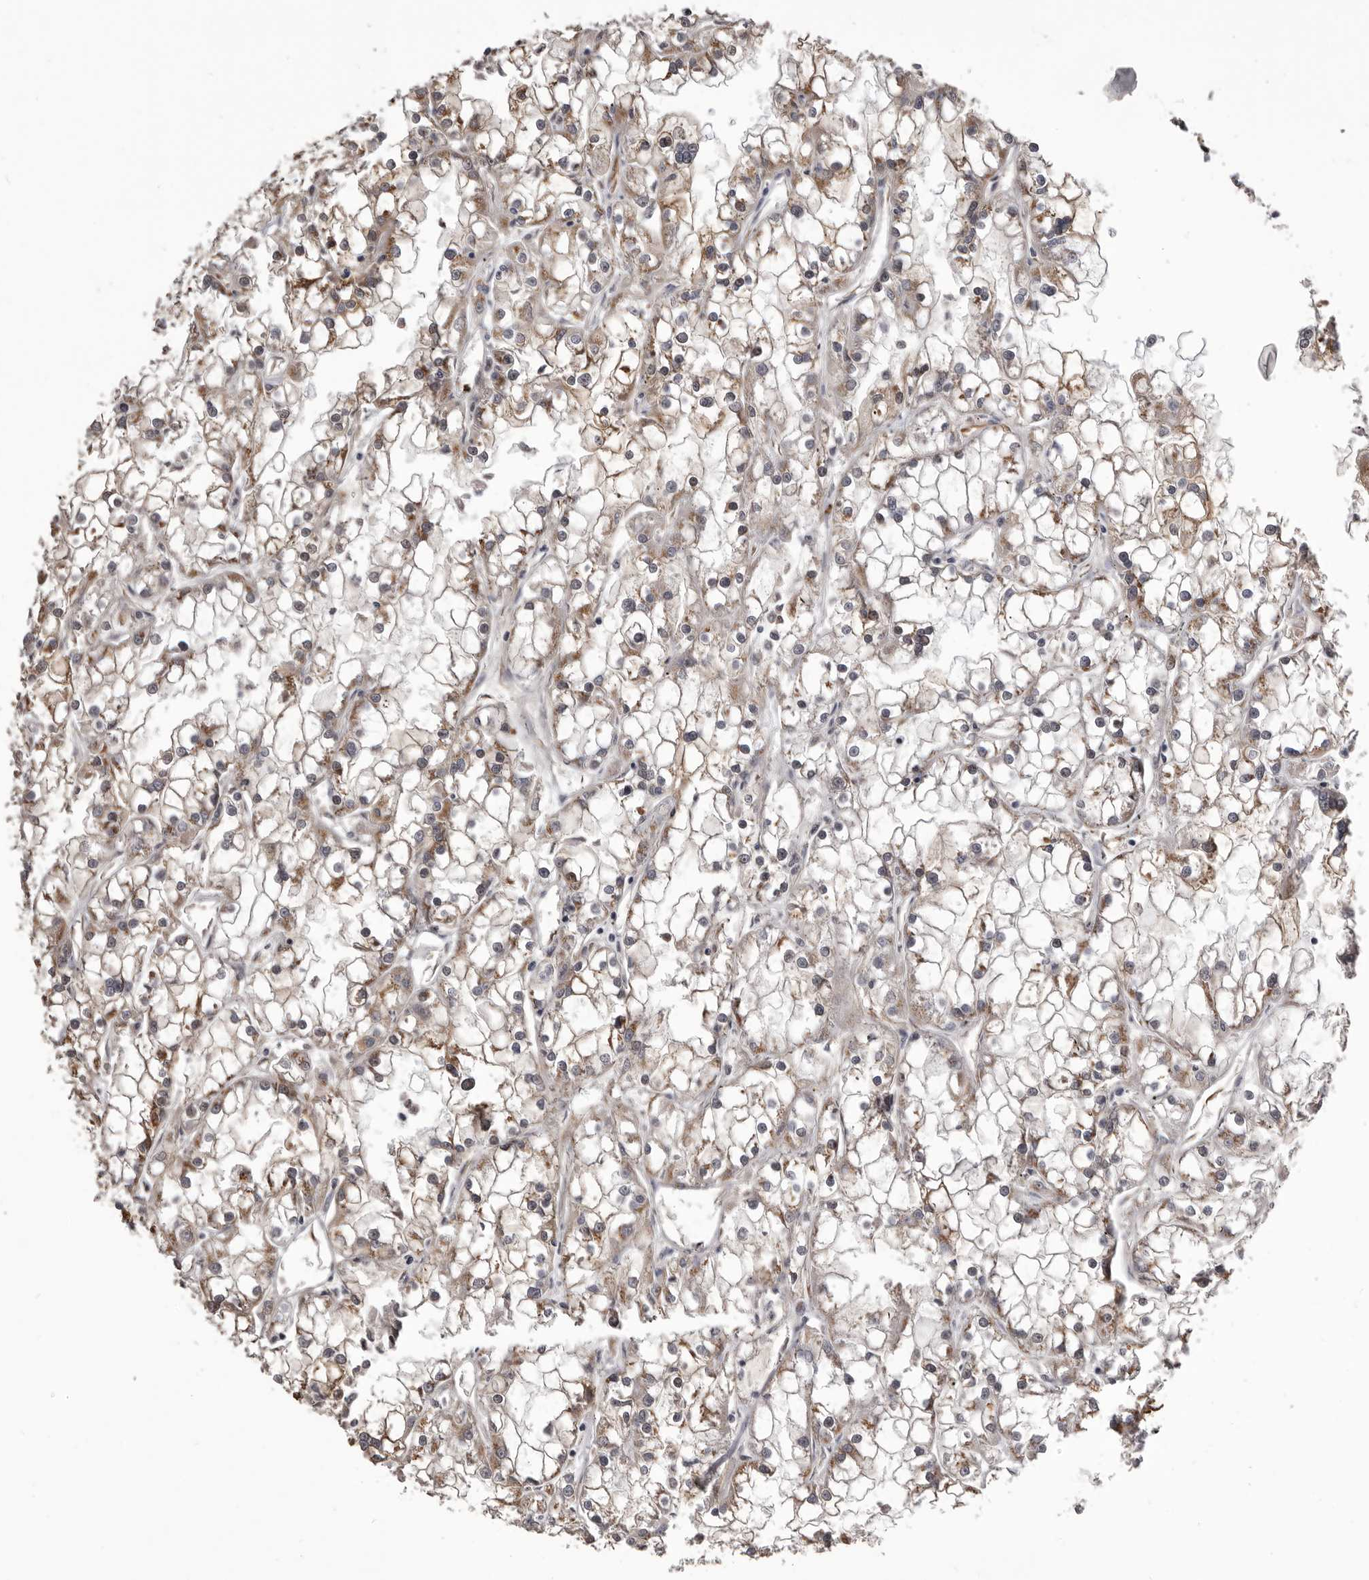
{"staining": {"intensity": "weak", "quantity": "25%-75%", "location": "cytoplasmic/membranous"}, "tissue": "renal cancer", "cell_type": "Tumor cells", "image_type": "cancer", "snomed": [{"axis": "morphology", "description": "Adenocarcinoma, NOS"}, {"axis": "topography", "description": "Kidney"}], "caption": "The immunohistochemical stain labels weak cytoplasmic/membranous expression in tumor cells of renal cancer (adenocarcinoma) tissue.", "gene": "ADAMTS20", "patient": {"sex": "female", "age": 52}}